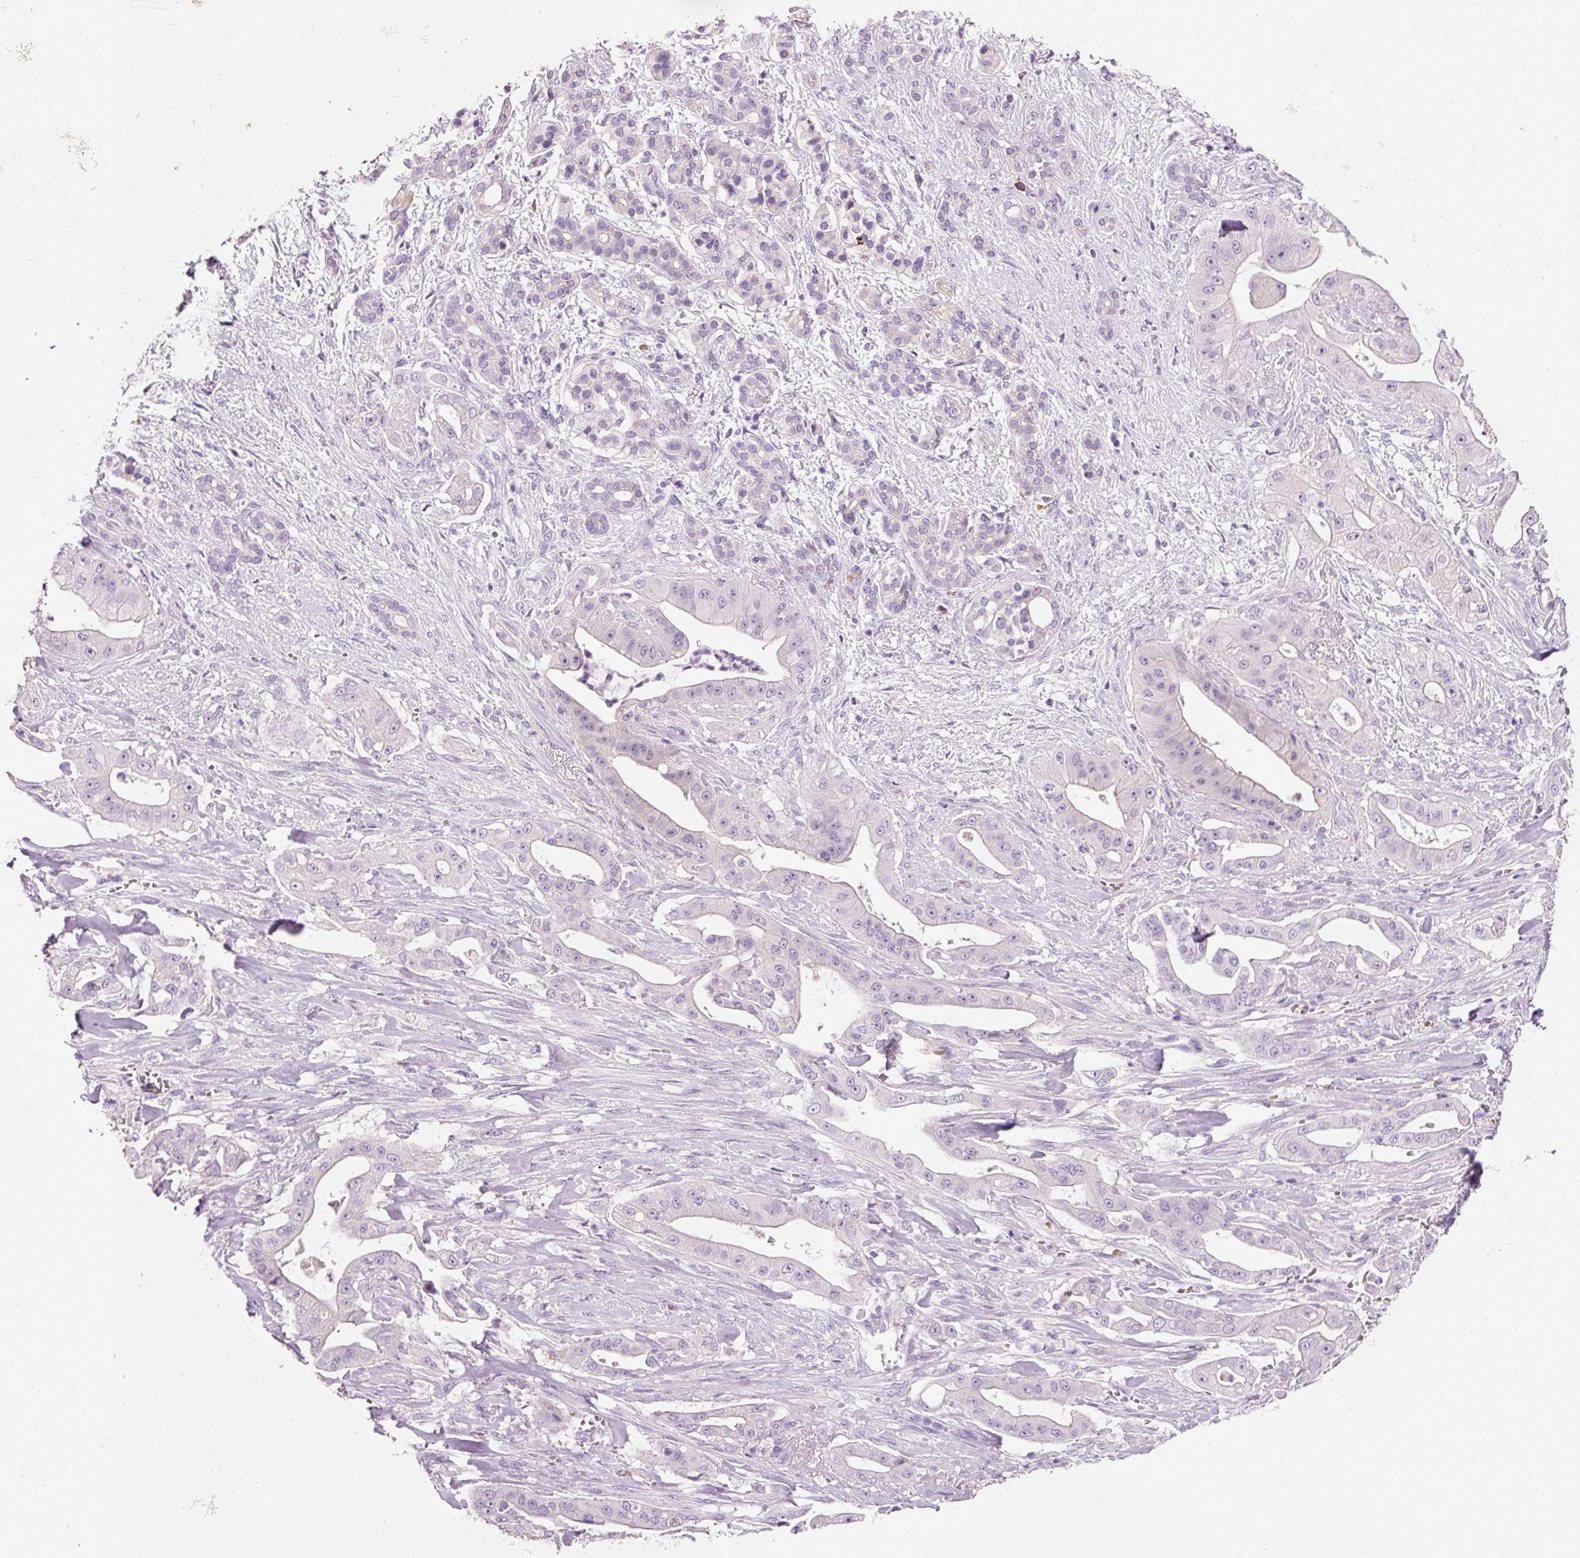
{"staining": {"intensity": "negative", "quantity": "none", "location": "none"}, "tissue": "pancreatic cancer", "cell_type": "Tumor cells", "image_type": "cancer", "snomed": [{"axis": "morphology", "description": "Adenocarcinoma, NOS"}, {"axis": "topography", "description": "Pancreas"}], "caption": "Tumor cells show no significant staining in pancreatic adenocarcinoma.", "gene": "TENT5C", "patient": {"sex": "male", "age": 57}}